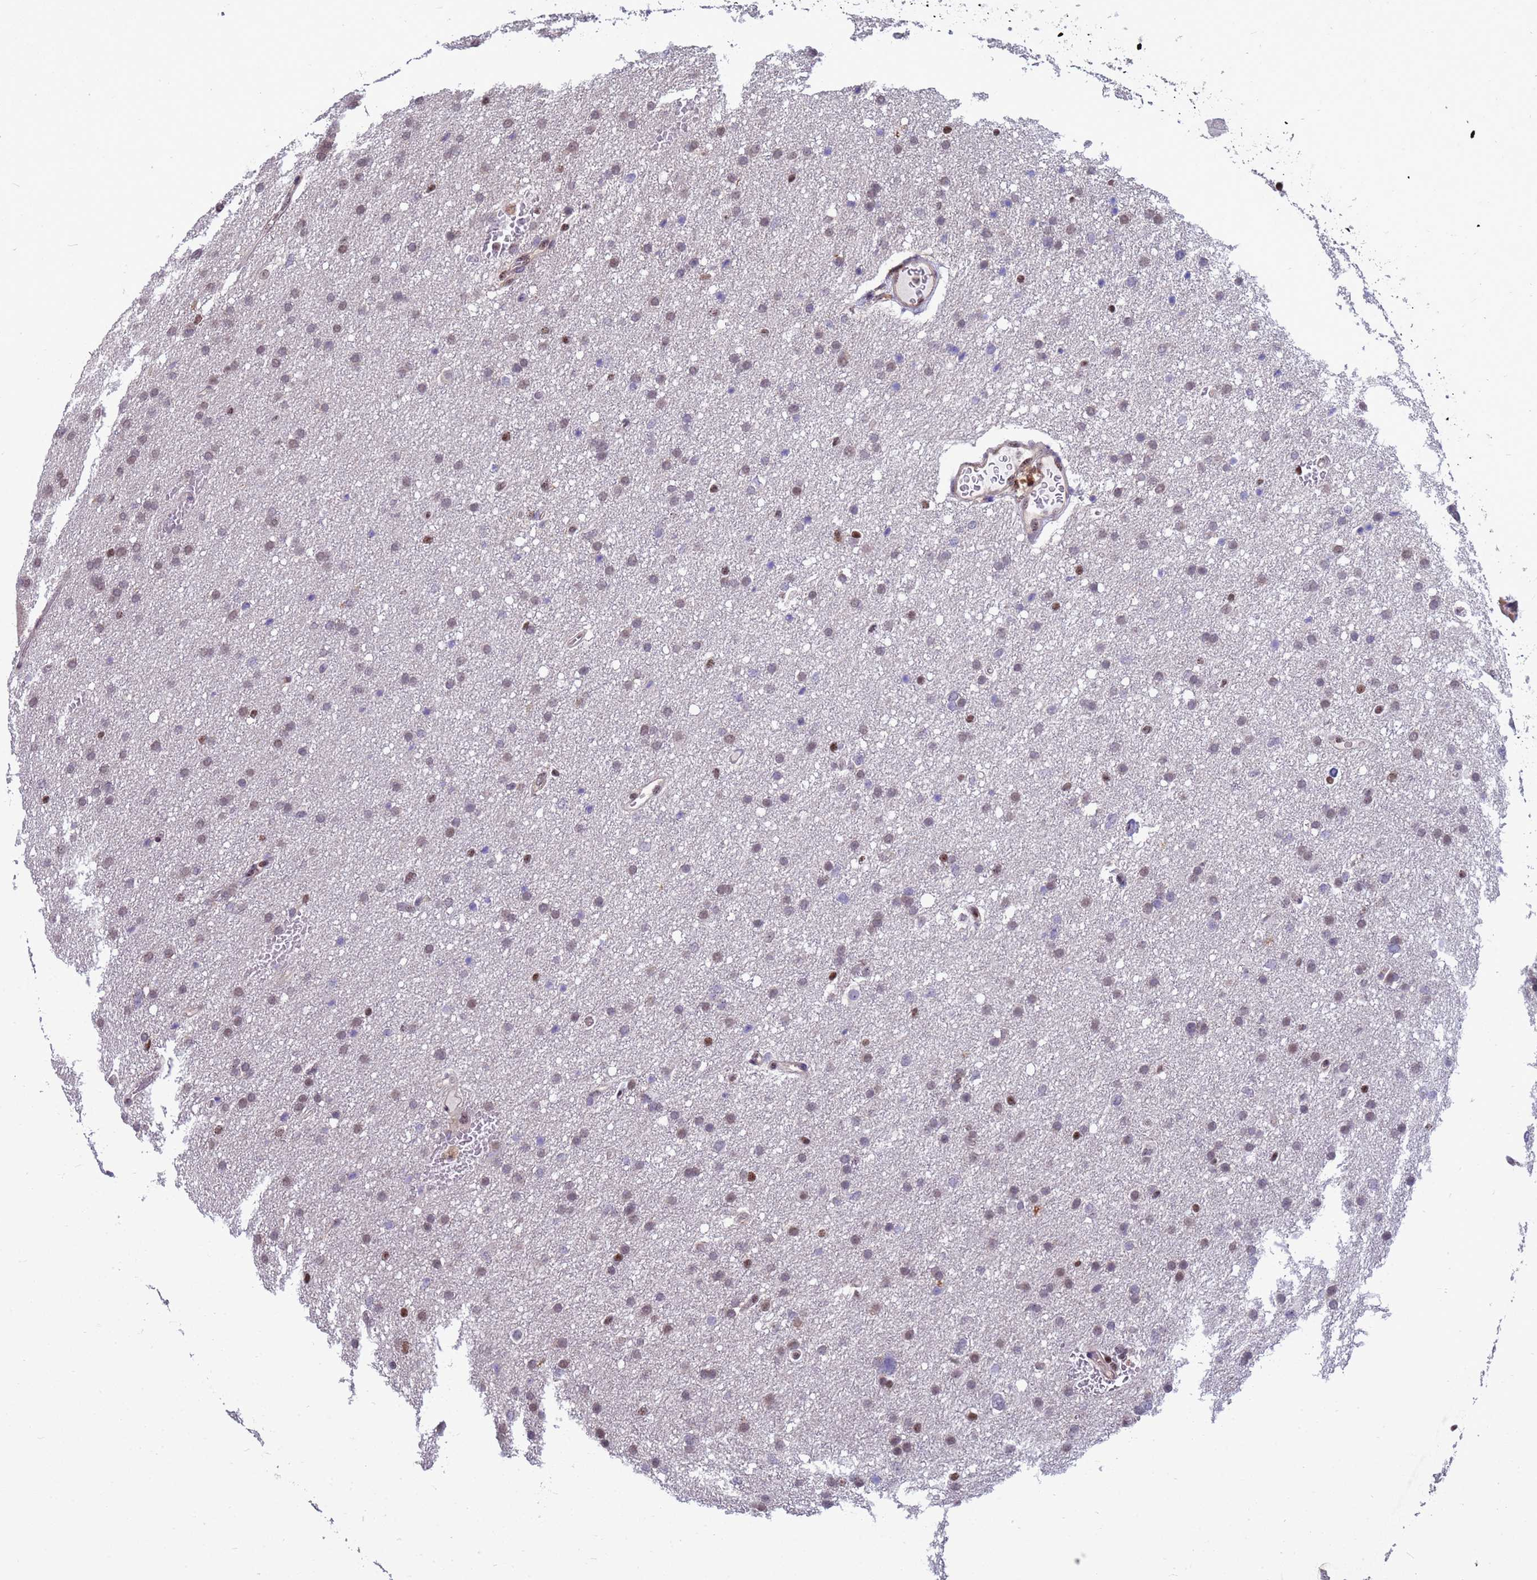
{"staining": {"intensity": "moderate", "quantity": "25%-75%", "location": "nuclear"}, "tissue": "glioma", "cell_type": "Tumor cells", "image_type": "cancer", "snomed": [{"axis": "morphology", "description": "Glioma, malignant, High grade"}, {"axis": "topography", "description": "Cerebral cortex"}], "caption": "The histopathology image displays immunohistochemical staining of malignant glioma (high-grade). There is moderate nuclear positivity is identified in about 25%-75% of tumor cells.", "gene": "NSL1", "patient": {"sex": "female", "age": 36}}